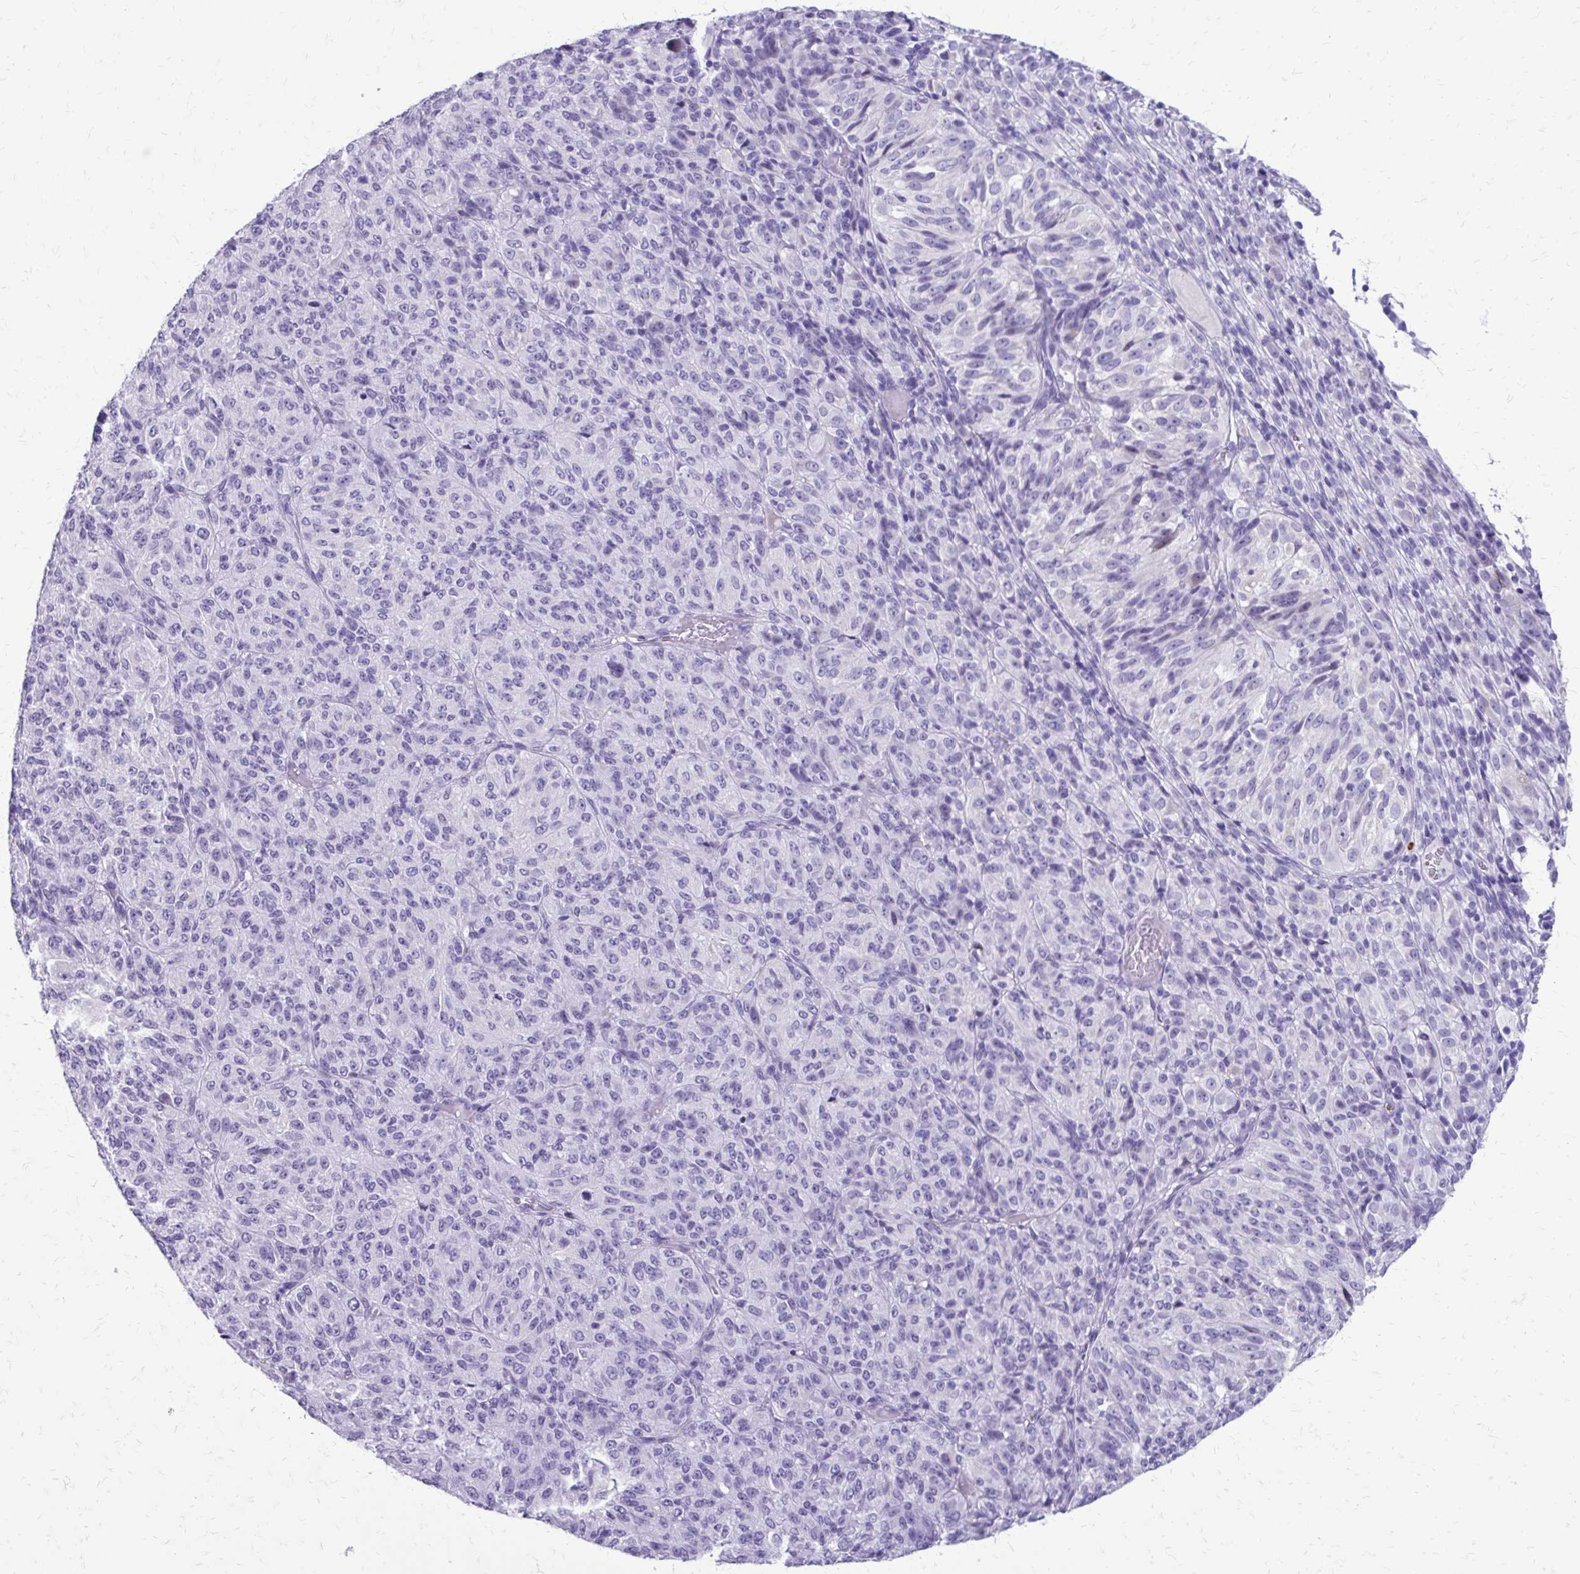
{"staining": {"intensity": "negative", "quantity": "none", "location": "none"}, "tissue": "melanoma", "cell_type": "Tumor cells", "image_type": "cancer", "snomed": [{"axis": "morphology", "description": "Malignant melanoma, Metastatic site"}, {"axis": "topography", "description": "Brain"}], "caption": "Image shows no protein positivity in tumor cells of malignant melanoma (metastatic site) tissue. (Stains: DAB immunohistochemistry (IHC) with hematoxylin counter stain, Microscopy: brightfield microscopy at high magnification).", "gene": "SATL1", "patient": {"sex": "female", "age": 56}}